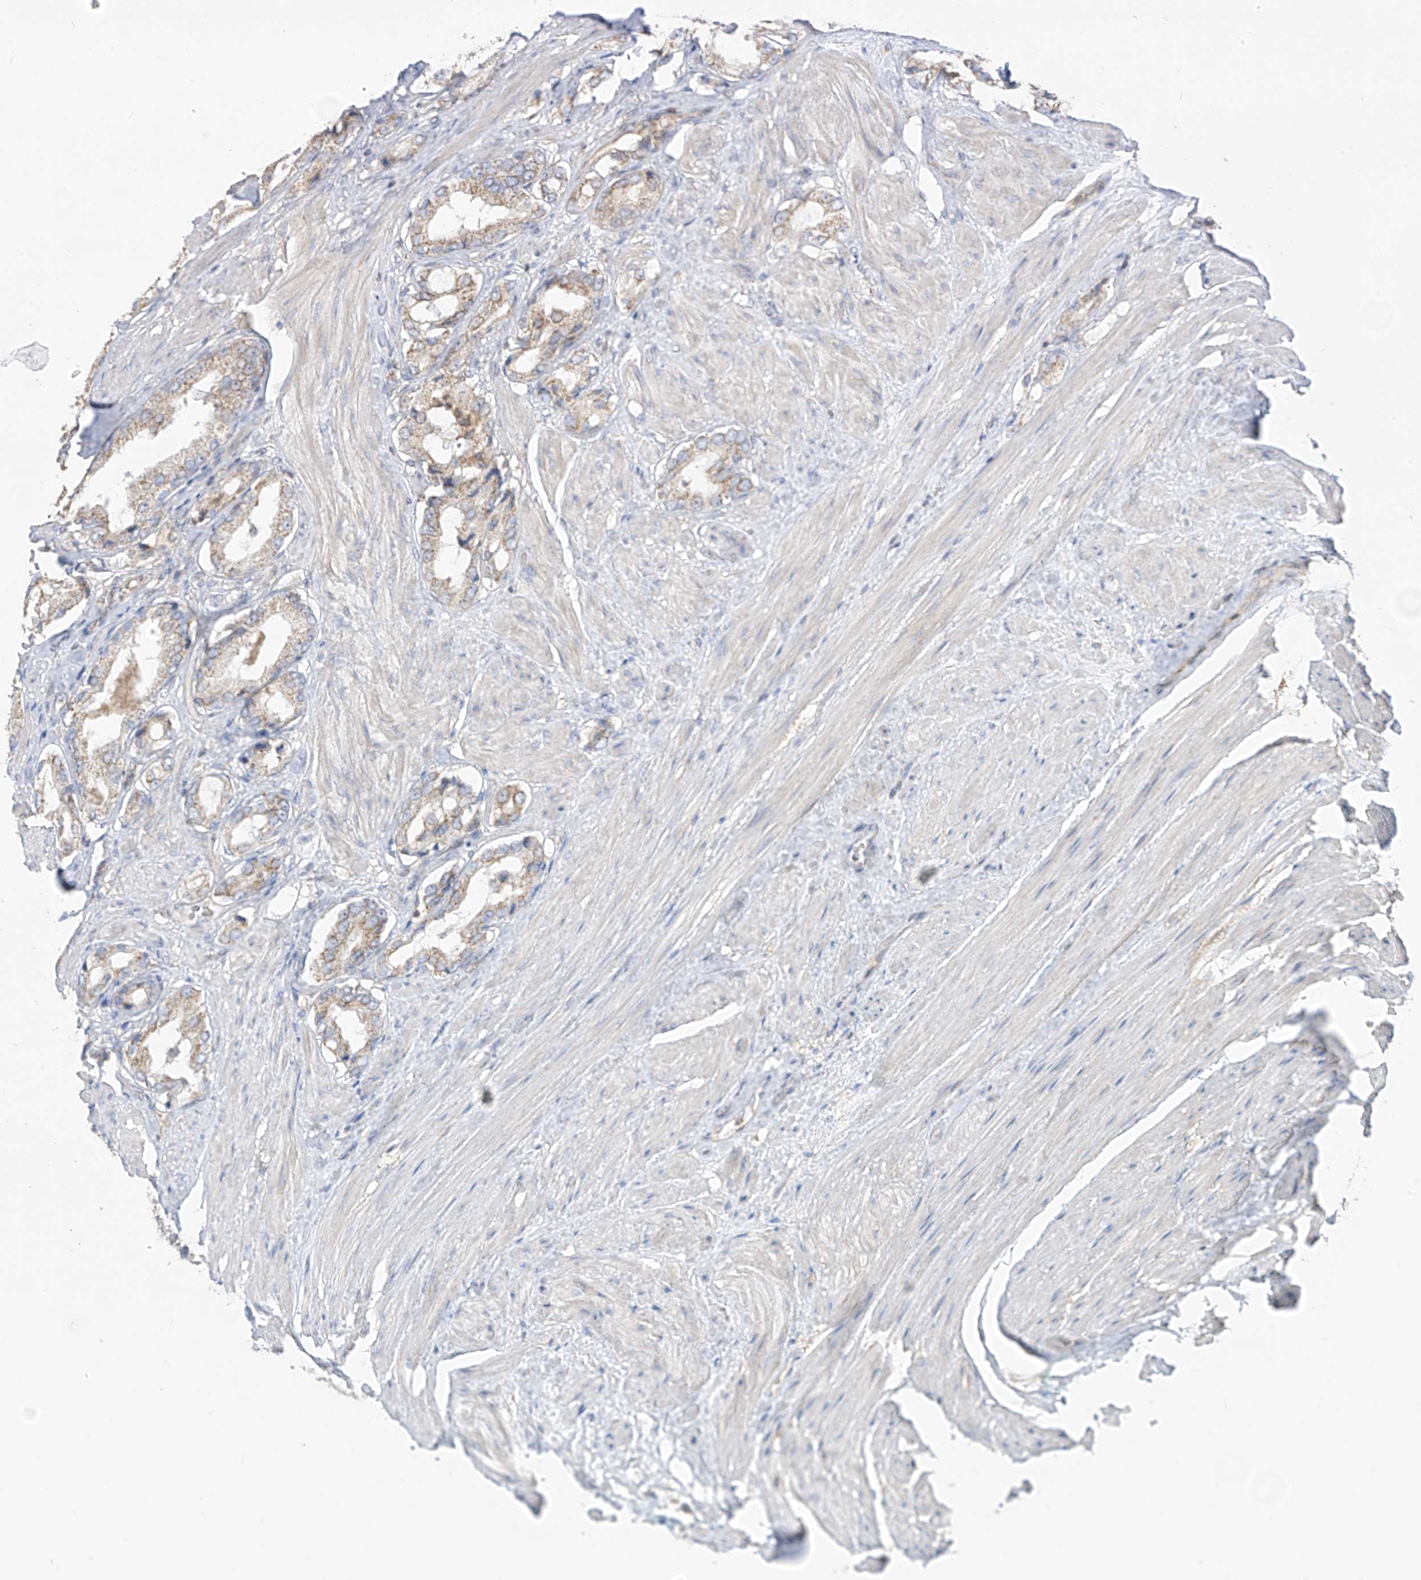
{"staining": {"intensity": "weak", "quantity": "<25%", "location": "cytoplasmic/membranous"}, "tissue": "prostate cancer", "cell_type": "Tumor cells", "image_type": "cancer", "snomed": [{"axis": "morphology", "description": "Adenocarcinoma, Low grade"}, {"axis": "topography", "description": "Prostate"}], "caption": "Prostate cancer (adenocarcinoma (low-grade)) was stained to show a protein in brown. There is no significant positivity in tumor cells.", "gene": "ETHE1", "patient": {"sex": "male", "age": 54}}